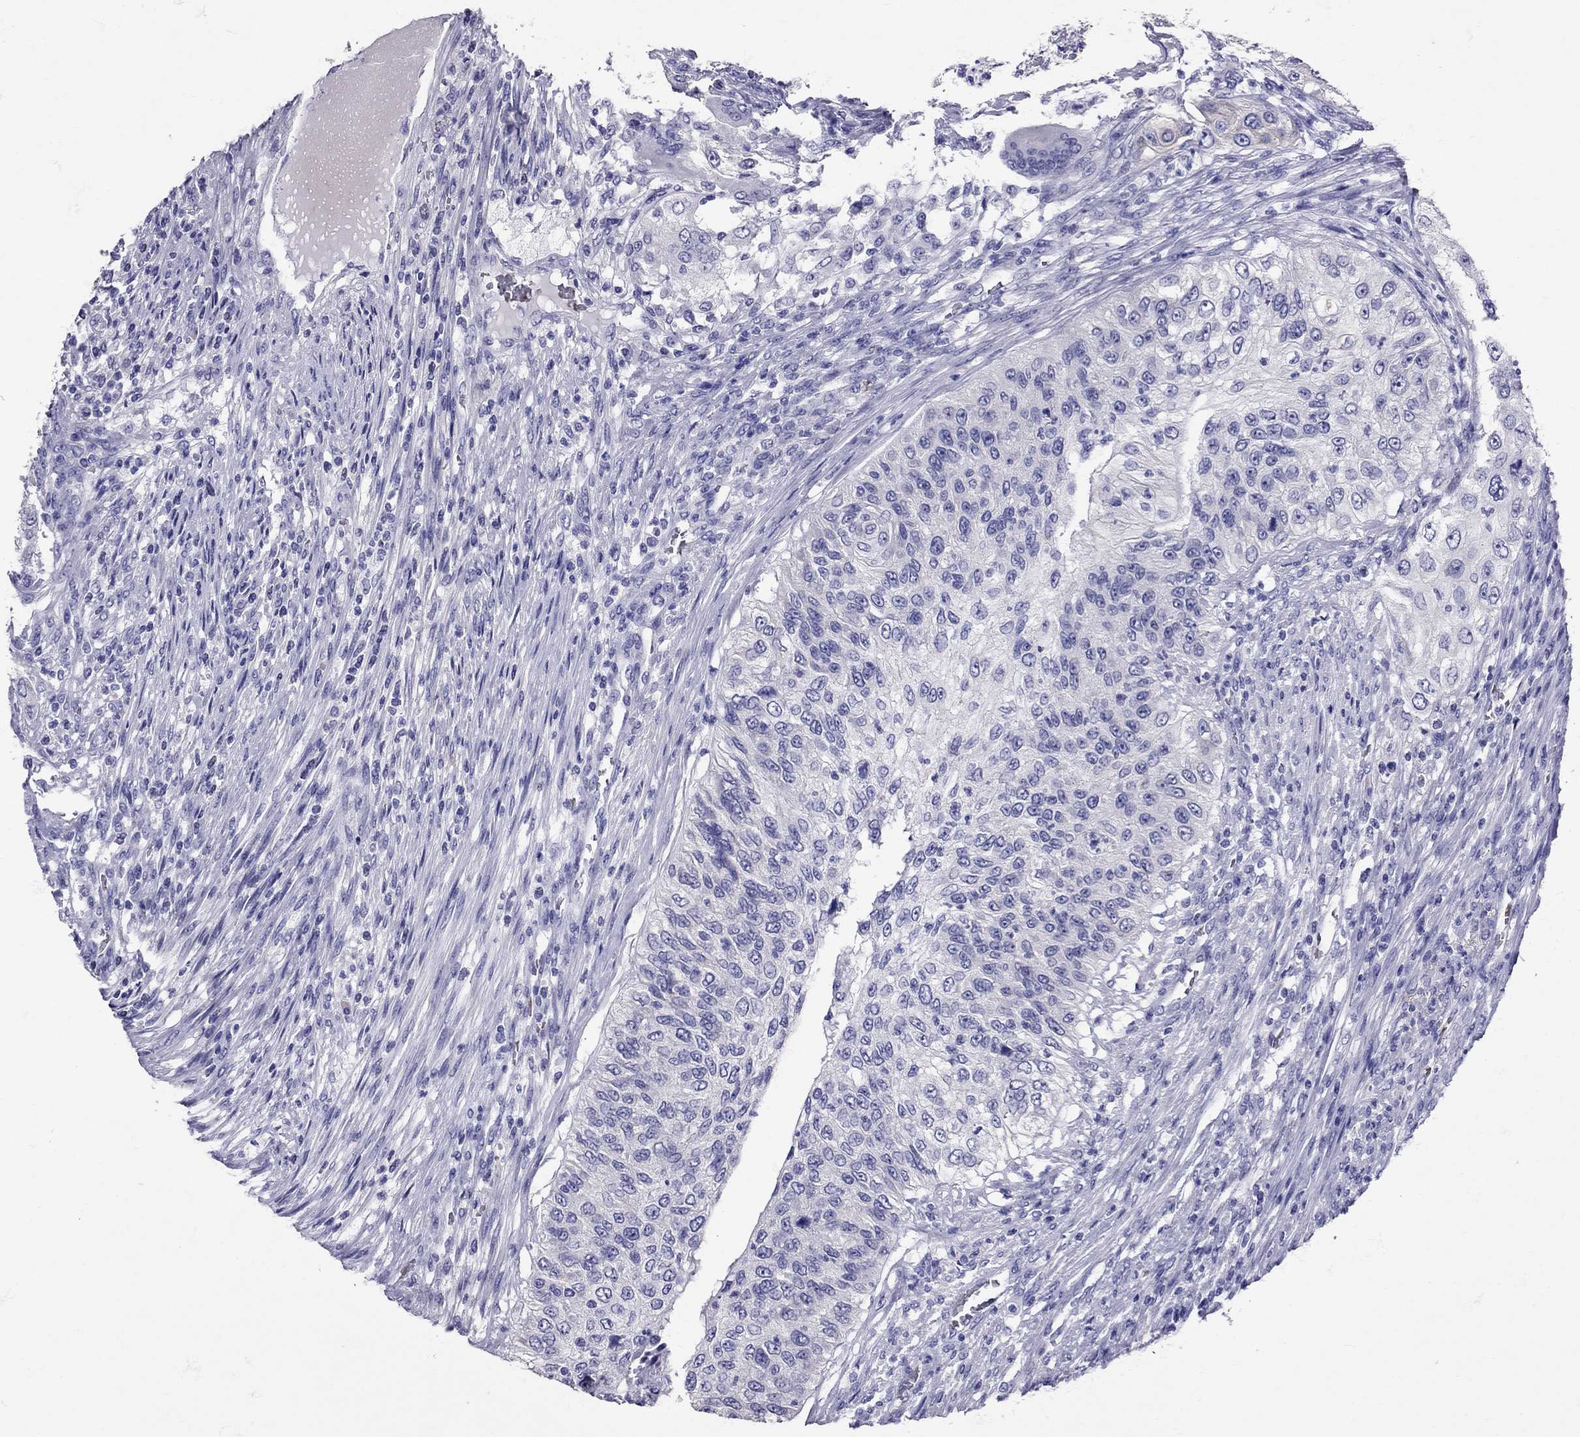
{"staining": {"intensity": "negative", "quantity": "none", "location": "none"}, "tissue": "urothelial cancer", "cell_type": "Tumor cells", "image_type": "cancer", "snomed": [{"axis": "morphology", "description": "Urothelial carcinoma, High grade"}, {"axis": "topography", "description": "Urinary bladder"}], "caption": "Urothelial cancer stained for a protein using immunohistochemistry (IHC) exhibits no staining tumor cells.", "gene": "TBR1", "patient": {"sex": "female", "age": 60}}